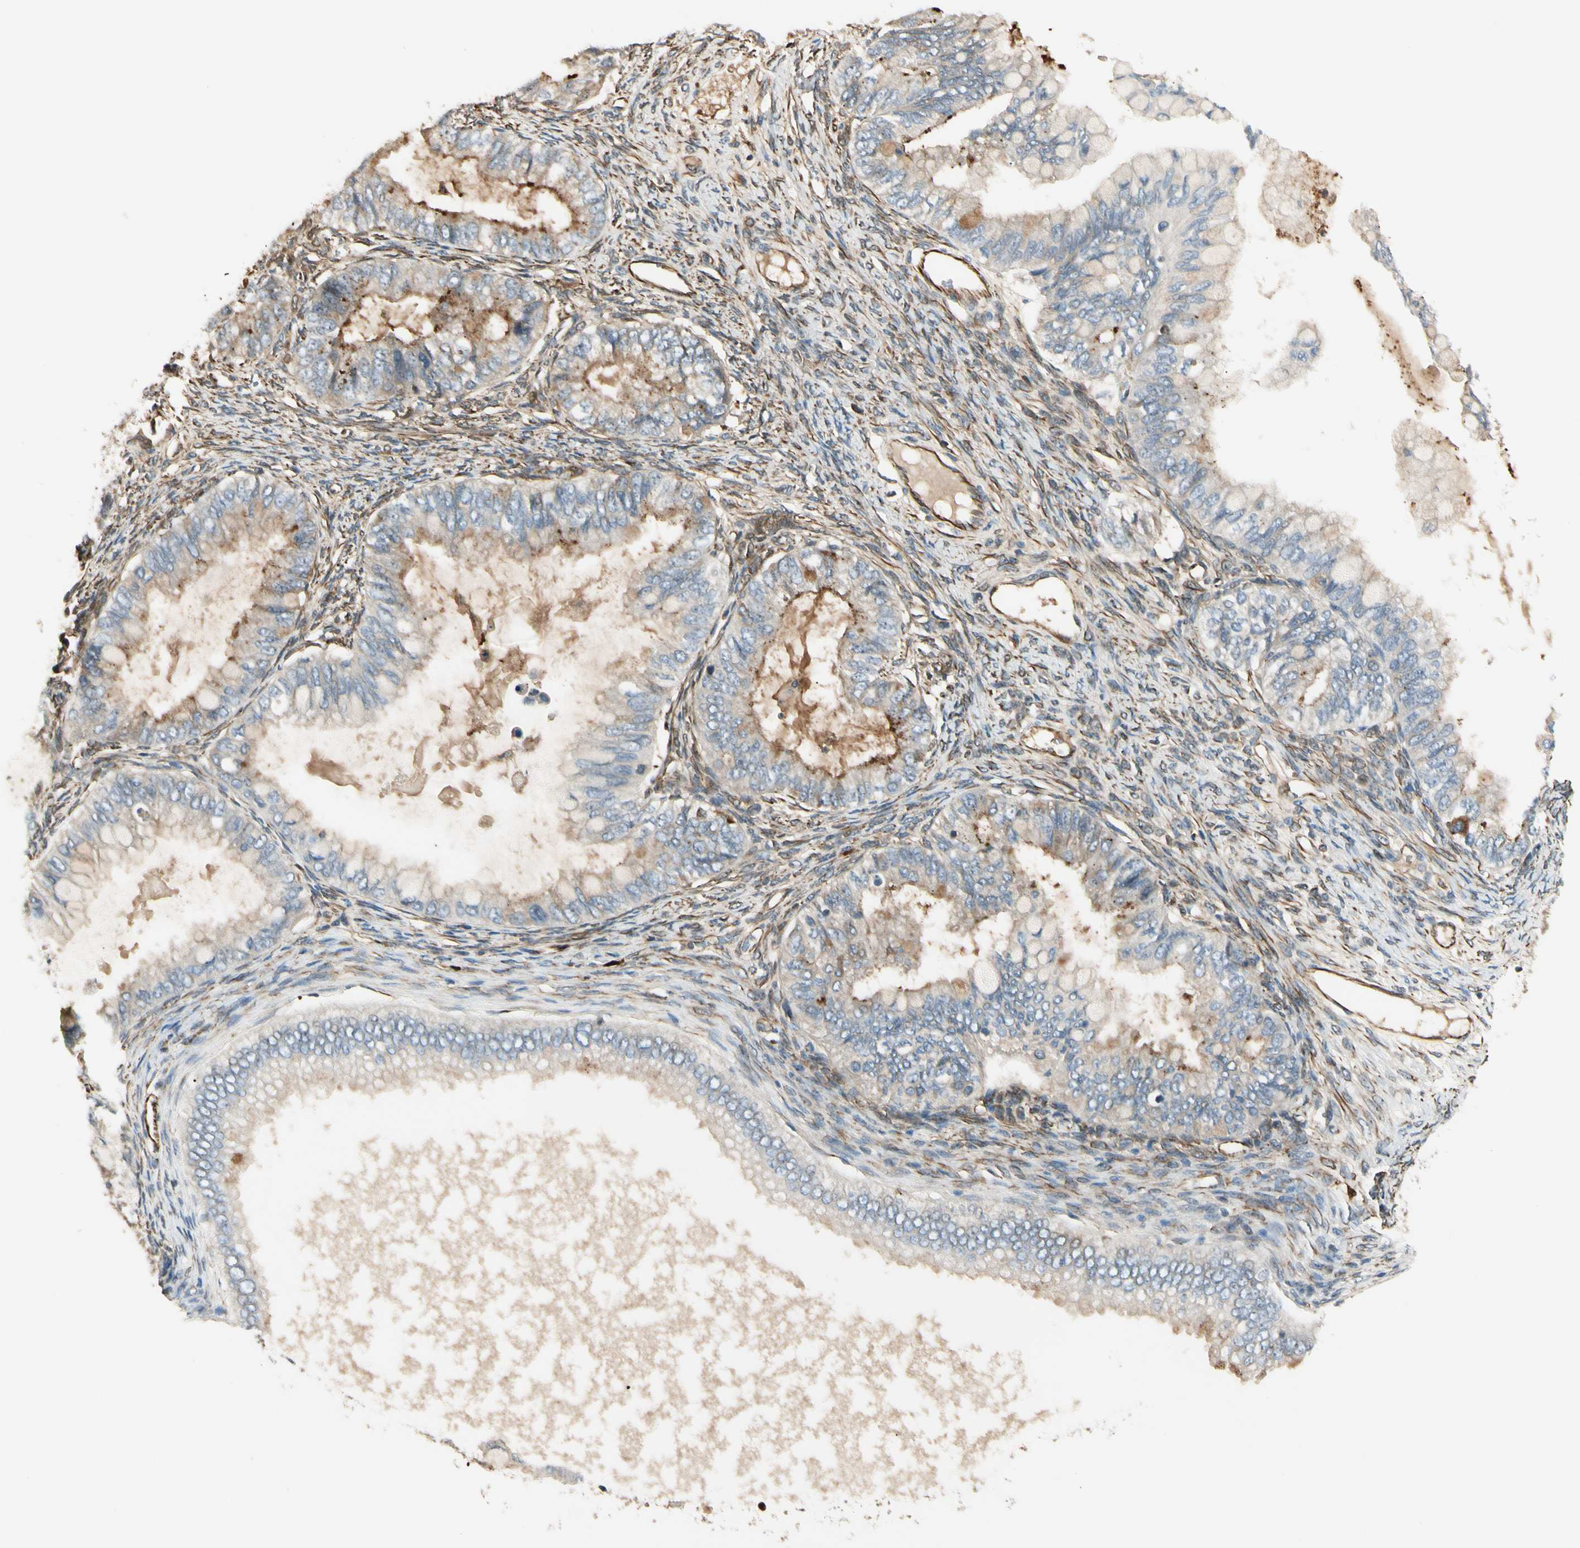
{"staining": {"intensity": "weak", "quantity": "25%-75%", "location": "cytoplasmic/membranous"}, "tissue": "ovarian cancer", "cell_type": "Tumor cells", "image_type": "cancer", "snomed": [{"axis": "morphology", "description": "Cystadenocarcinoma, mucinous, NOS"}, {"axis": "topography", "description": "Ovary"}], "caption": "Immunohistochemistry (IHC) micrograph of ovarian mucinous cystadenocarcinoma stained for a protein (brown), which displays low levels of weak cytoplasmic/membranous expression in about 25%-75% of tumor cells.", "gene": "FTH1", "patient": {"sex": "female", "age": 80}}